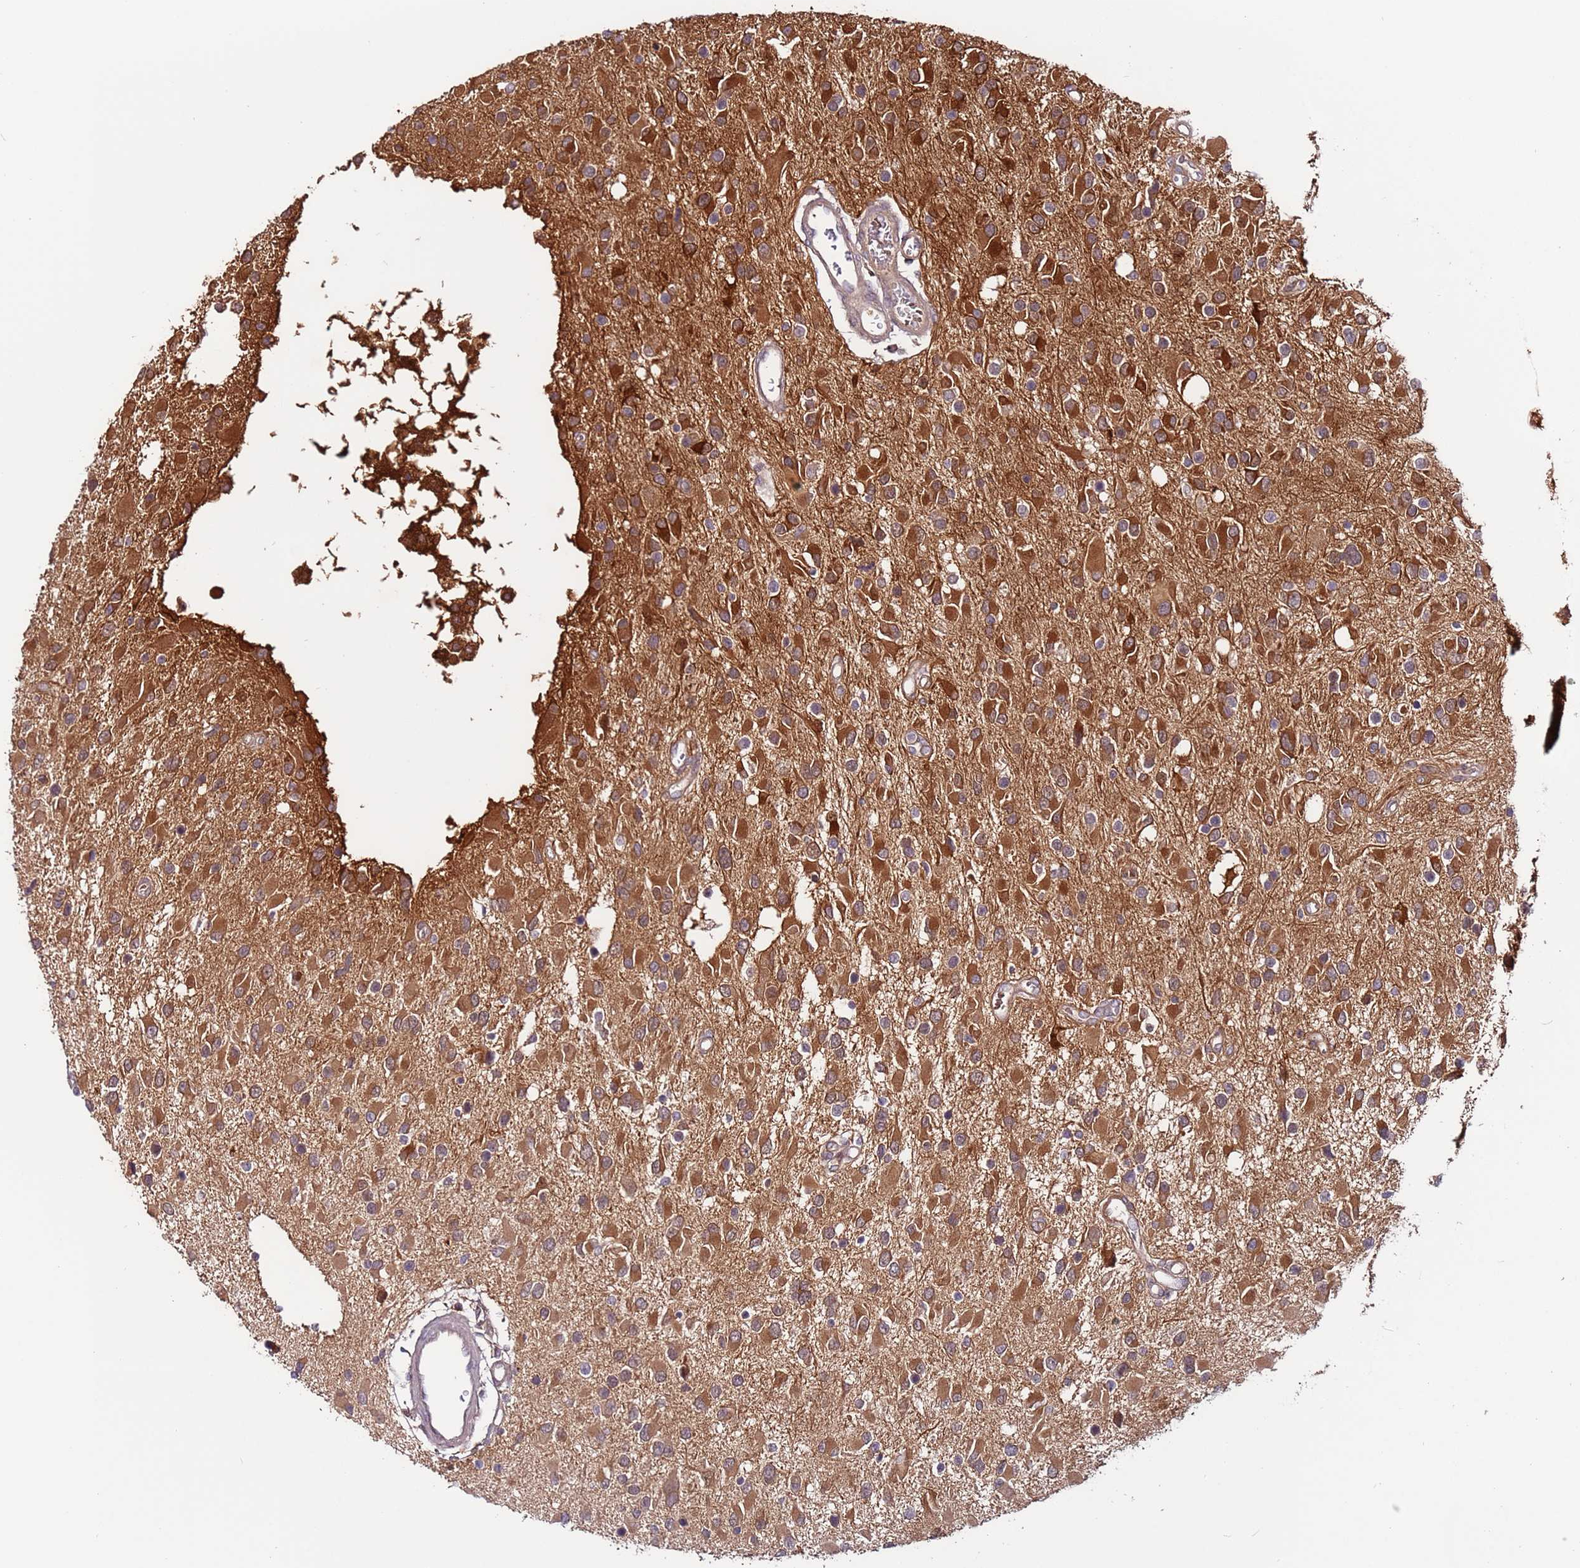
{"staining": {"intensity": "moderate", "quantity": ">75%", "location": "cytoplasmic/membranous"}, "tissue": "glioma", "cell_type": "Tumor cells", "image_type": "cancer", "snomed": [{"axis": "morphology", "description": "Glioma, malignant, High grade"}, {"axis": "topography", "description": "Brain"}], "caption": "A brown stain shows moderate cytoplasmic/membranous expression of a protein in malignant glioma (high-grade) tumor cells.", "gene": "MTG2", "patient": {"sex": "male", "age": 53}}